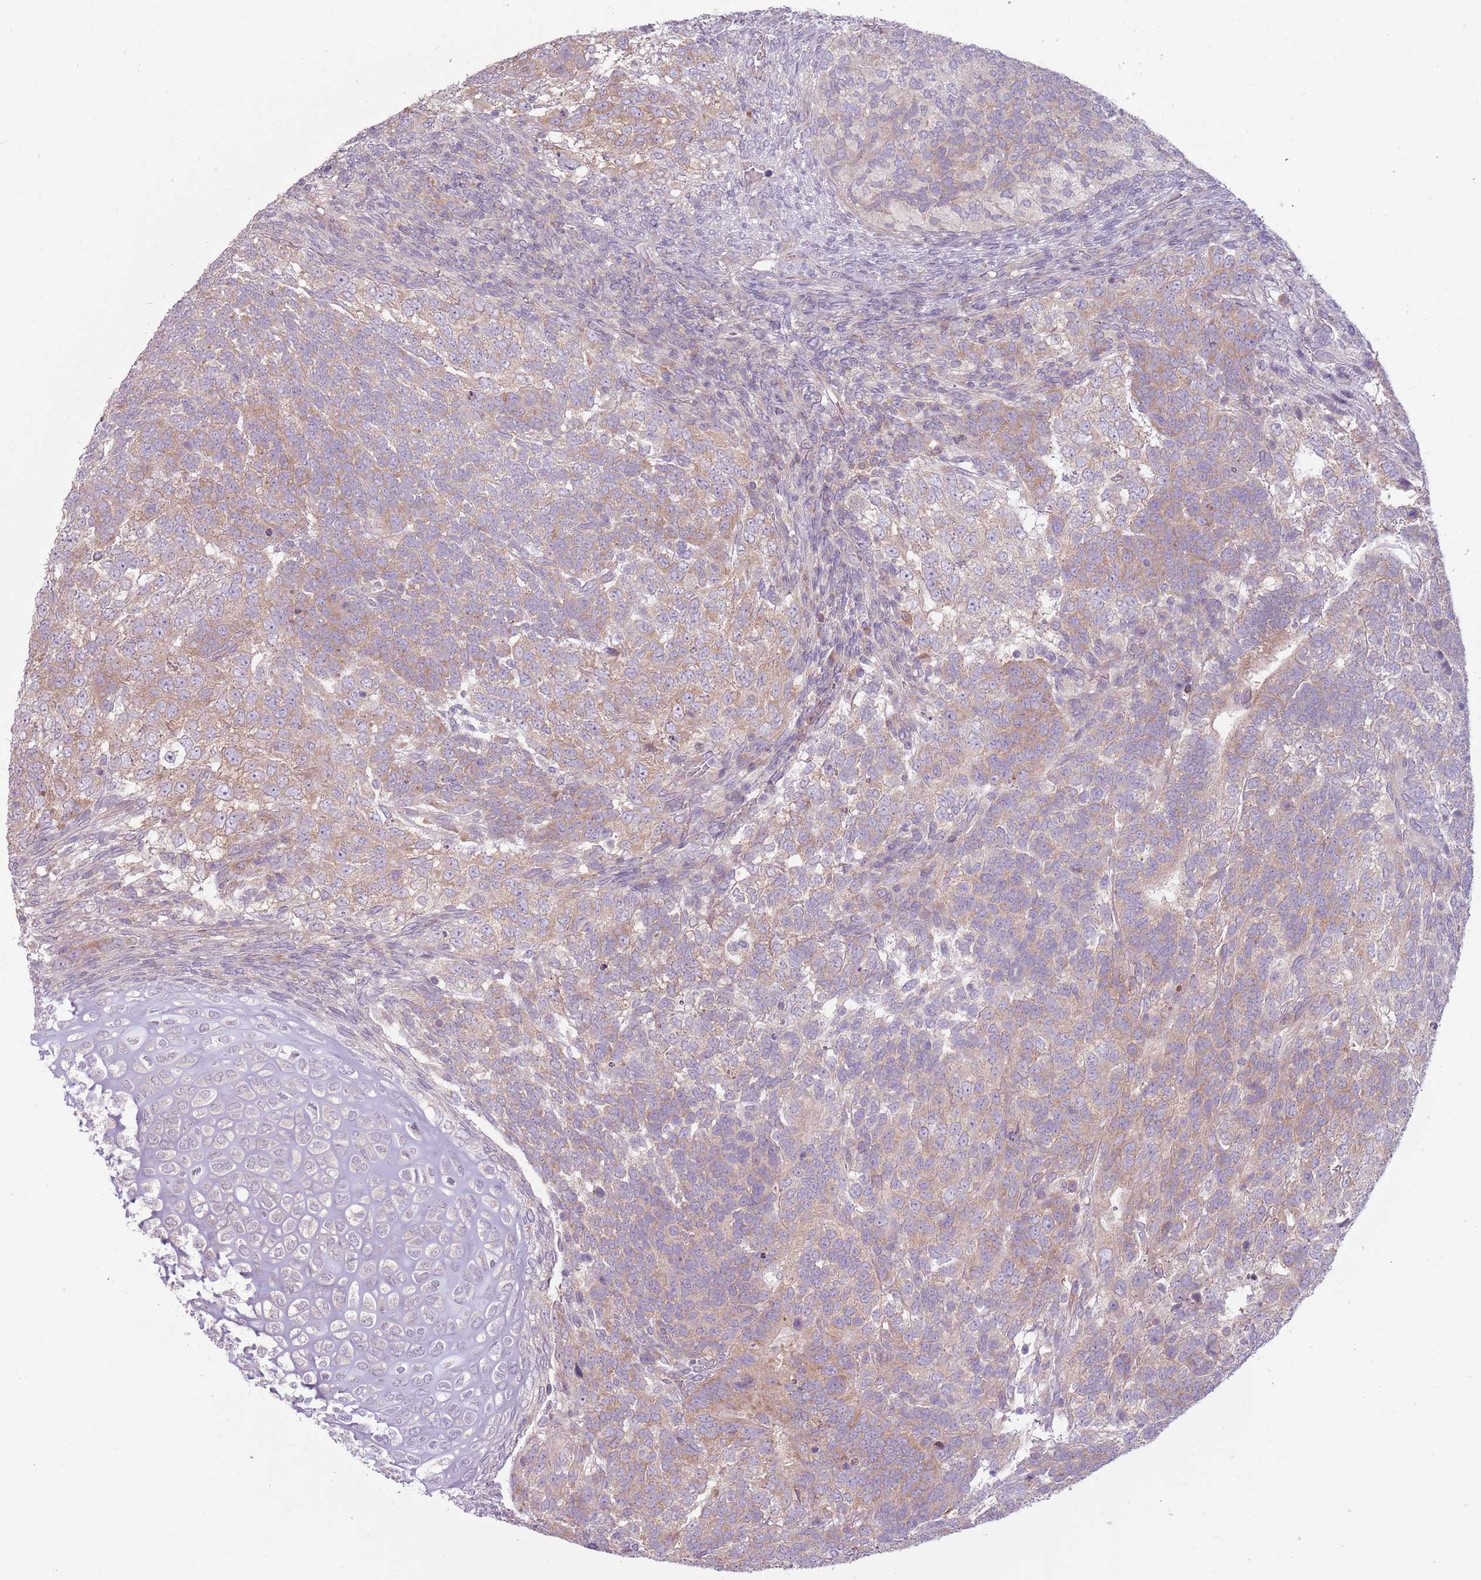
{"staining": {"intensity": "weak", "quantity": "25%-75%", "location": "cytoplasmic/membranous"}, "tissue": "testis cancer", "cell_type": "Tumor cells", "image_type": "cancer", "snomed": [{"axis": "morphology", "description": "Carcinoma, Embryonal, NOS"}, {"axis": "topography", "description": "Testis"}], "caption": "There is low levels of weak cytoplasmic/membranous staining in tumor cells of testis cancer, as demonstrated by immunohistochemical staining (brown color).", "gene": "HSPA14", "patient": {"sex": "male", "age": 23}}